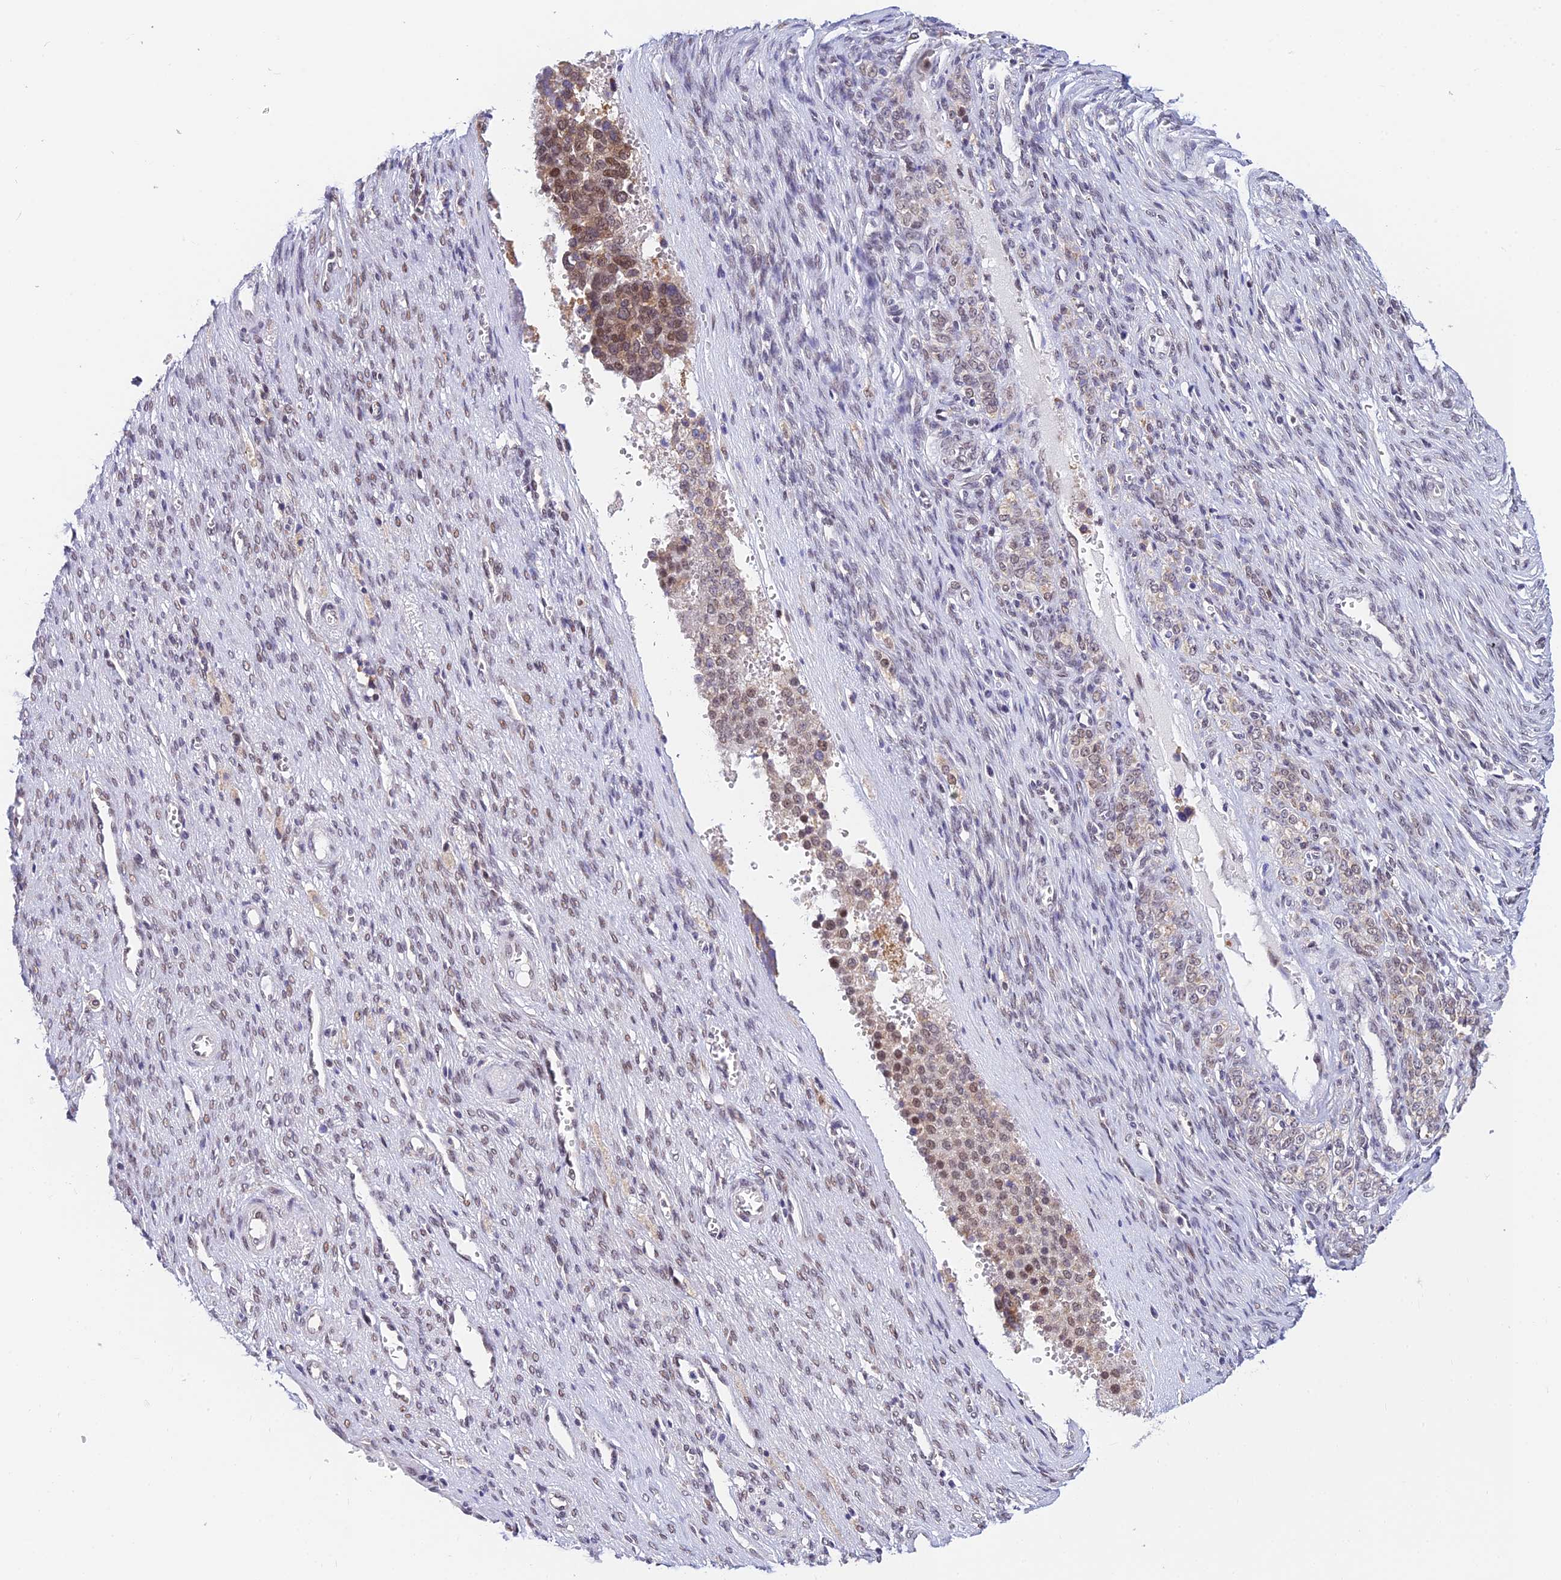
{"staining": {"intensity": "moderate", "quantity": "25%-75%", "location": "cytoplasmic/membranous,nuclear"}, "tissue": "ovarian cancer", "cell_type": "Tumor cells", "image_type": "cancer", "snomed": [{"axis": "morphology", "description": "Cystadenocarcinoma, serous, NOS"}, {"axis": "topography", "description": "Ovary"}], "caption": "Ovarian cancer (serous cystadenocarcinoma) tissue reveals moderate cytoplasmic/membranous and nuclear positivity in approximately 25%-75% of tumor cells", "gene": "C2orf49", "patient": {"sex": "female", "age": 44}}